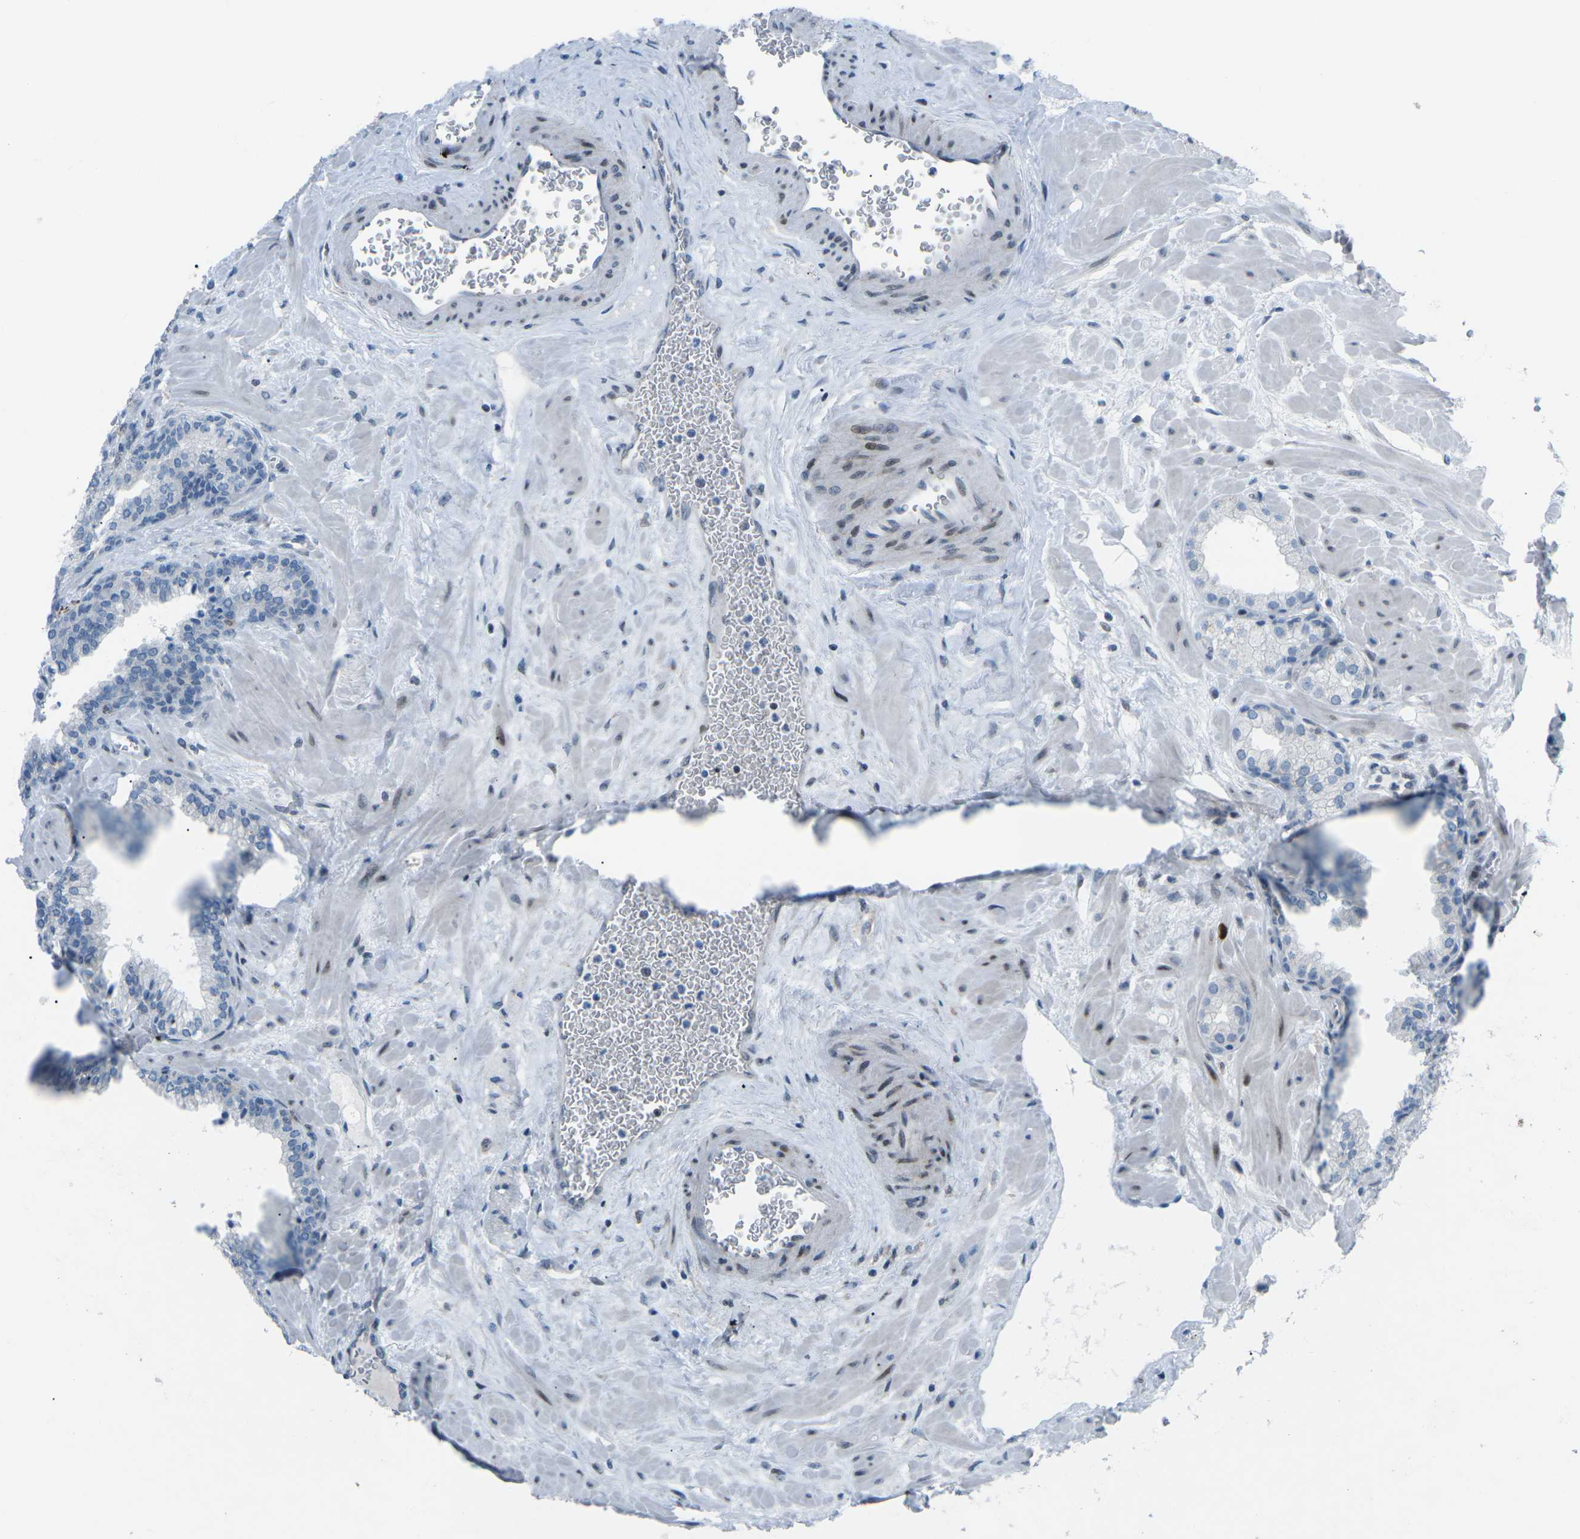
{"staining": {"intensity": "negative", "quantity": "none", "location": "none"}, "tissue": "prostate", "cell_type": "Glandular cells", "image_type": "normal", "snomed": [{"axis": "morphology", "description": "Normal tissue, NOS"}, {"axis": "morphology", "description": "Urothelial carcinoma, Low grade"}, {"axis": "topography", "description": "Urinary bladder"}, {"axis": "topography", "description": "Prostate"}], "caption": "Immunohistochemical staining of benign human prostate shows no significant staining in glandular cells. (Immunohistochemistry (ihc), brightfield microscopy, high magnification).", "gene": "MBNL1", "patient": {"sex": "male", "age": 60}}